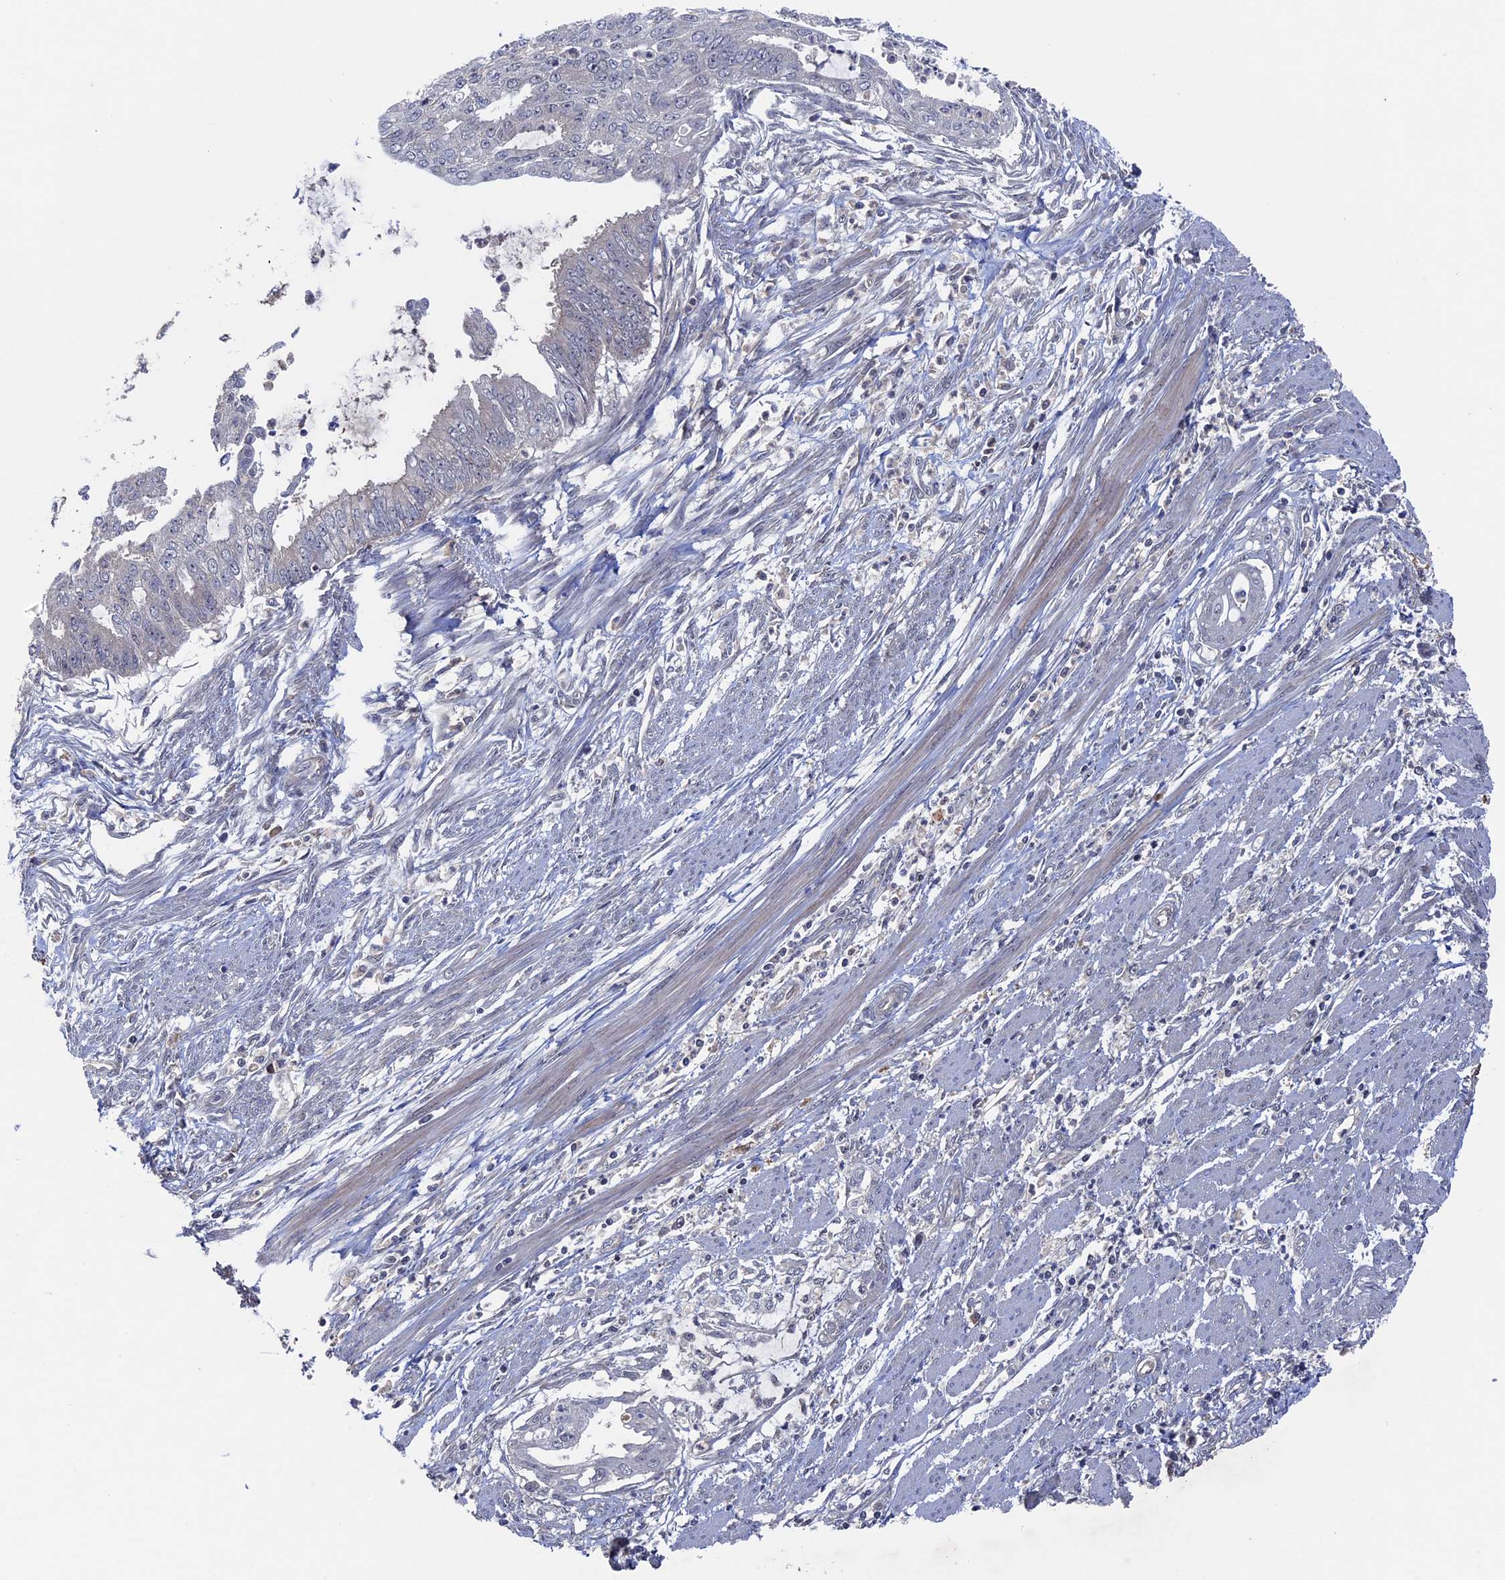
{"staining": {"intensity": "negative", "quantity": "none", "location": "none"}, "tissue": "endometrial cancer", "cell_type": "Tumor cells", "image_type": "cancer", "snomed": [{"axis": "morphology", "description": "Adenocarcinoma, NOS"}, {"axis": "topography", "description": "Endometrium"}], "caption": "Immunohistochemical staining of adenocarcinoma (endometrial) demonstrates no significant expression in tumor cells.", "gene": "RAB15", "patient": {"sex": "female", "age": 73}}